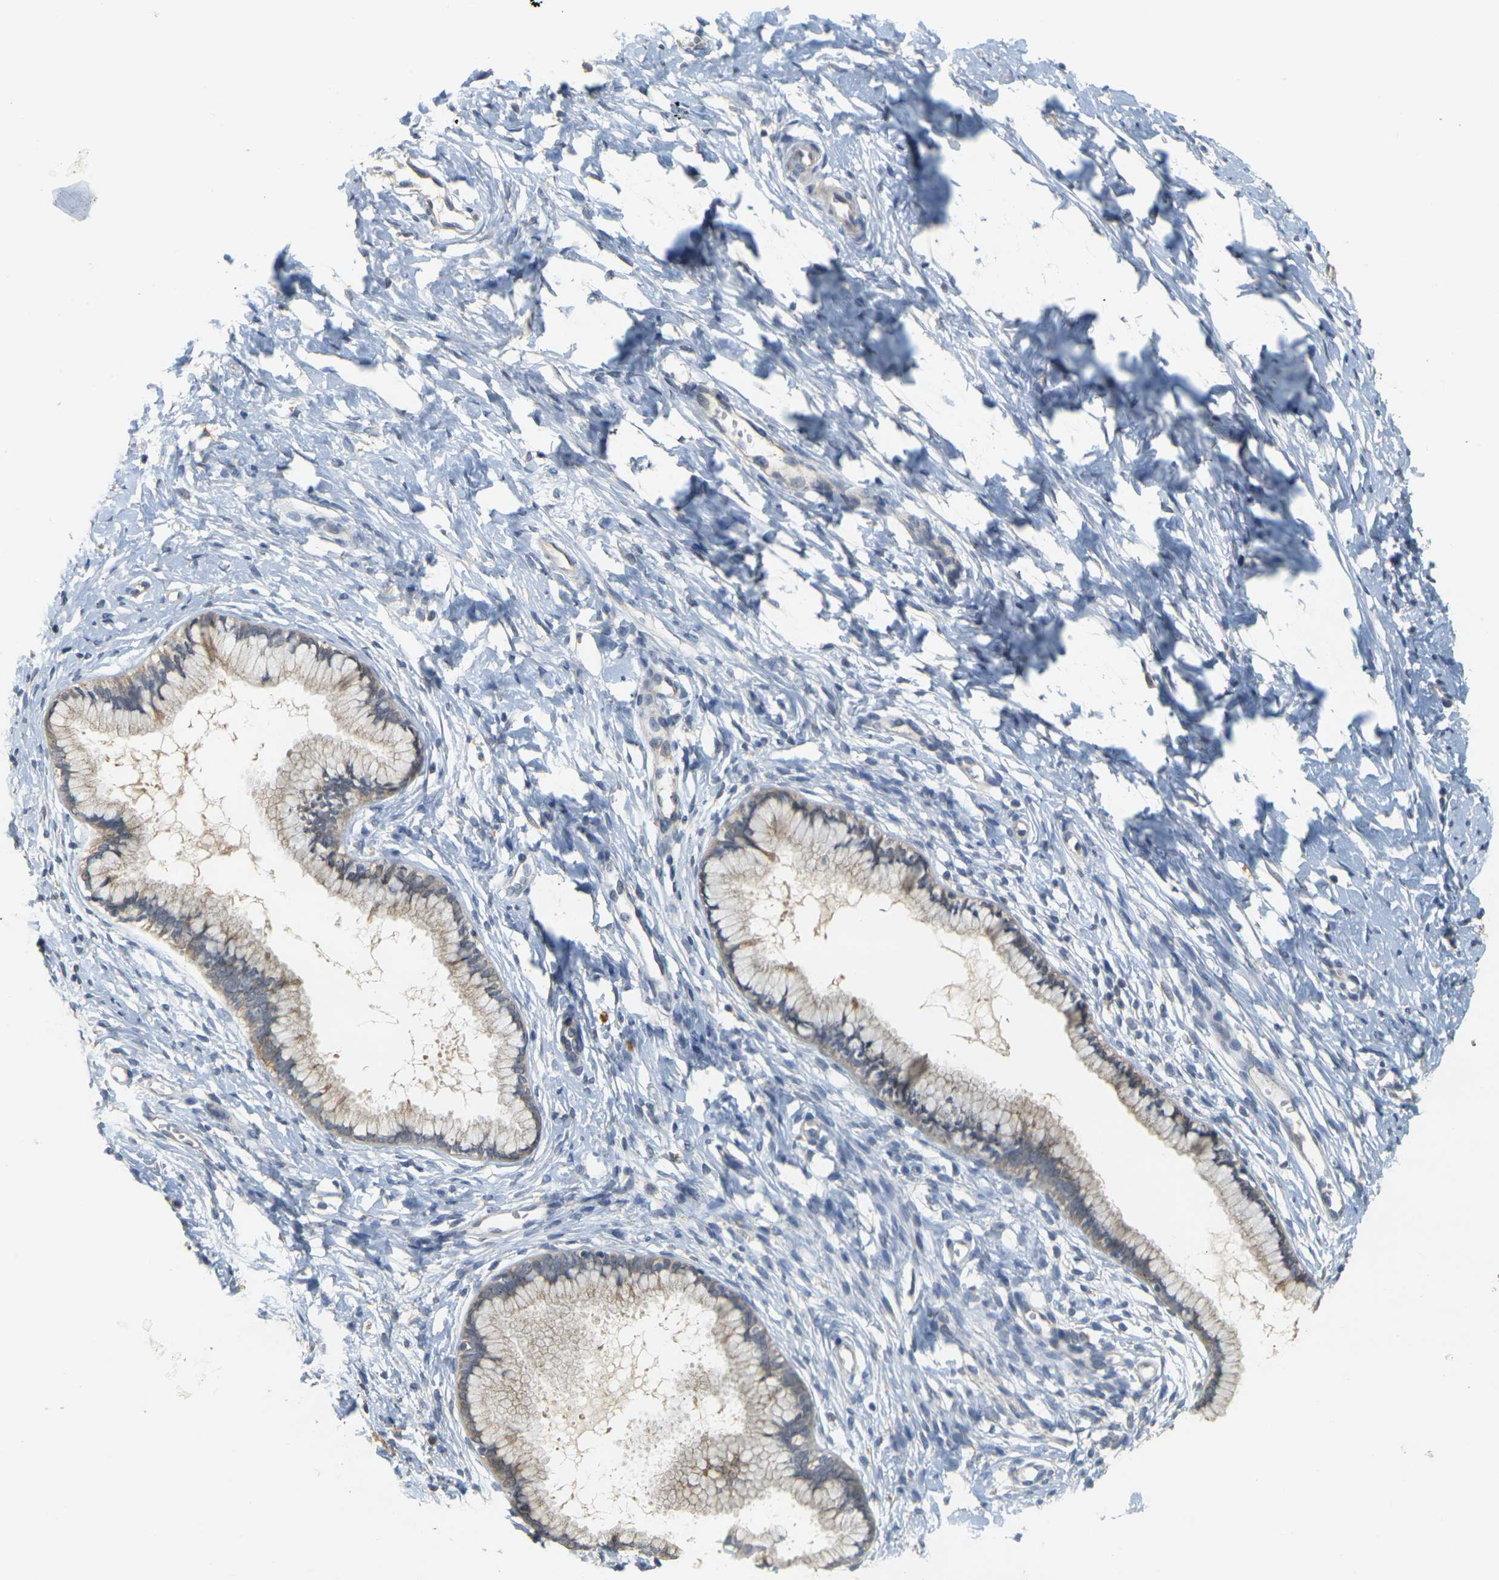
{"staining": {"intensity": "weak", "quantity": ">75%", "location": "cytoplasmic/membranous"}, "tissue": "cervix", "cell_type": "Glandular cells", "image_type": "normal", "snomed": [{"axis": "morphology", "description": "Normal tissue, NOS"}, {"axis": "topography", "description": "Cervix"}], "caption": "Brown immunohistochemical staining in benign cervix demonstrates weak cytoplasmic/membranous staining in about >75% of glandular cells.", "gene": "GDAP1", "patient": {"sex": "female", "age": 65}}